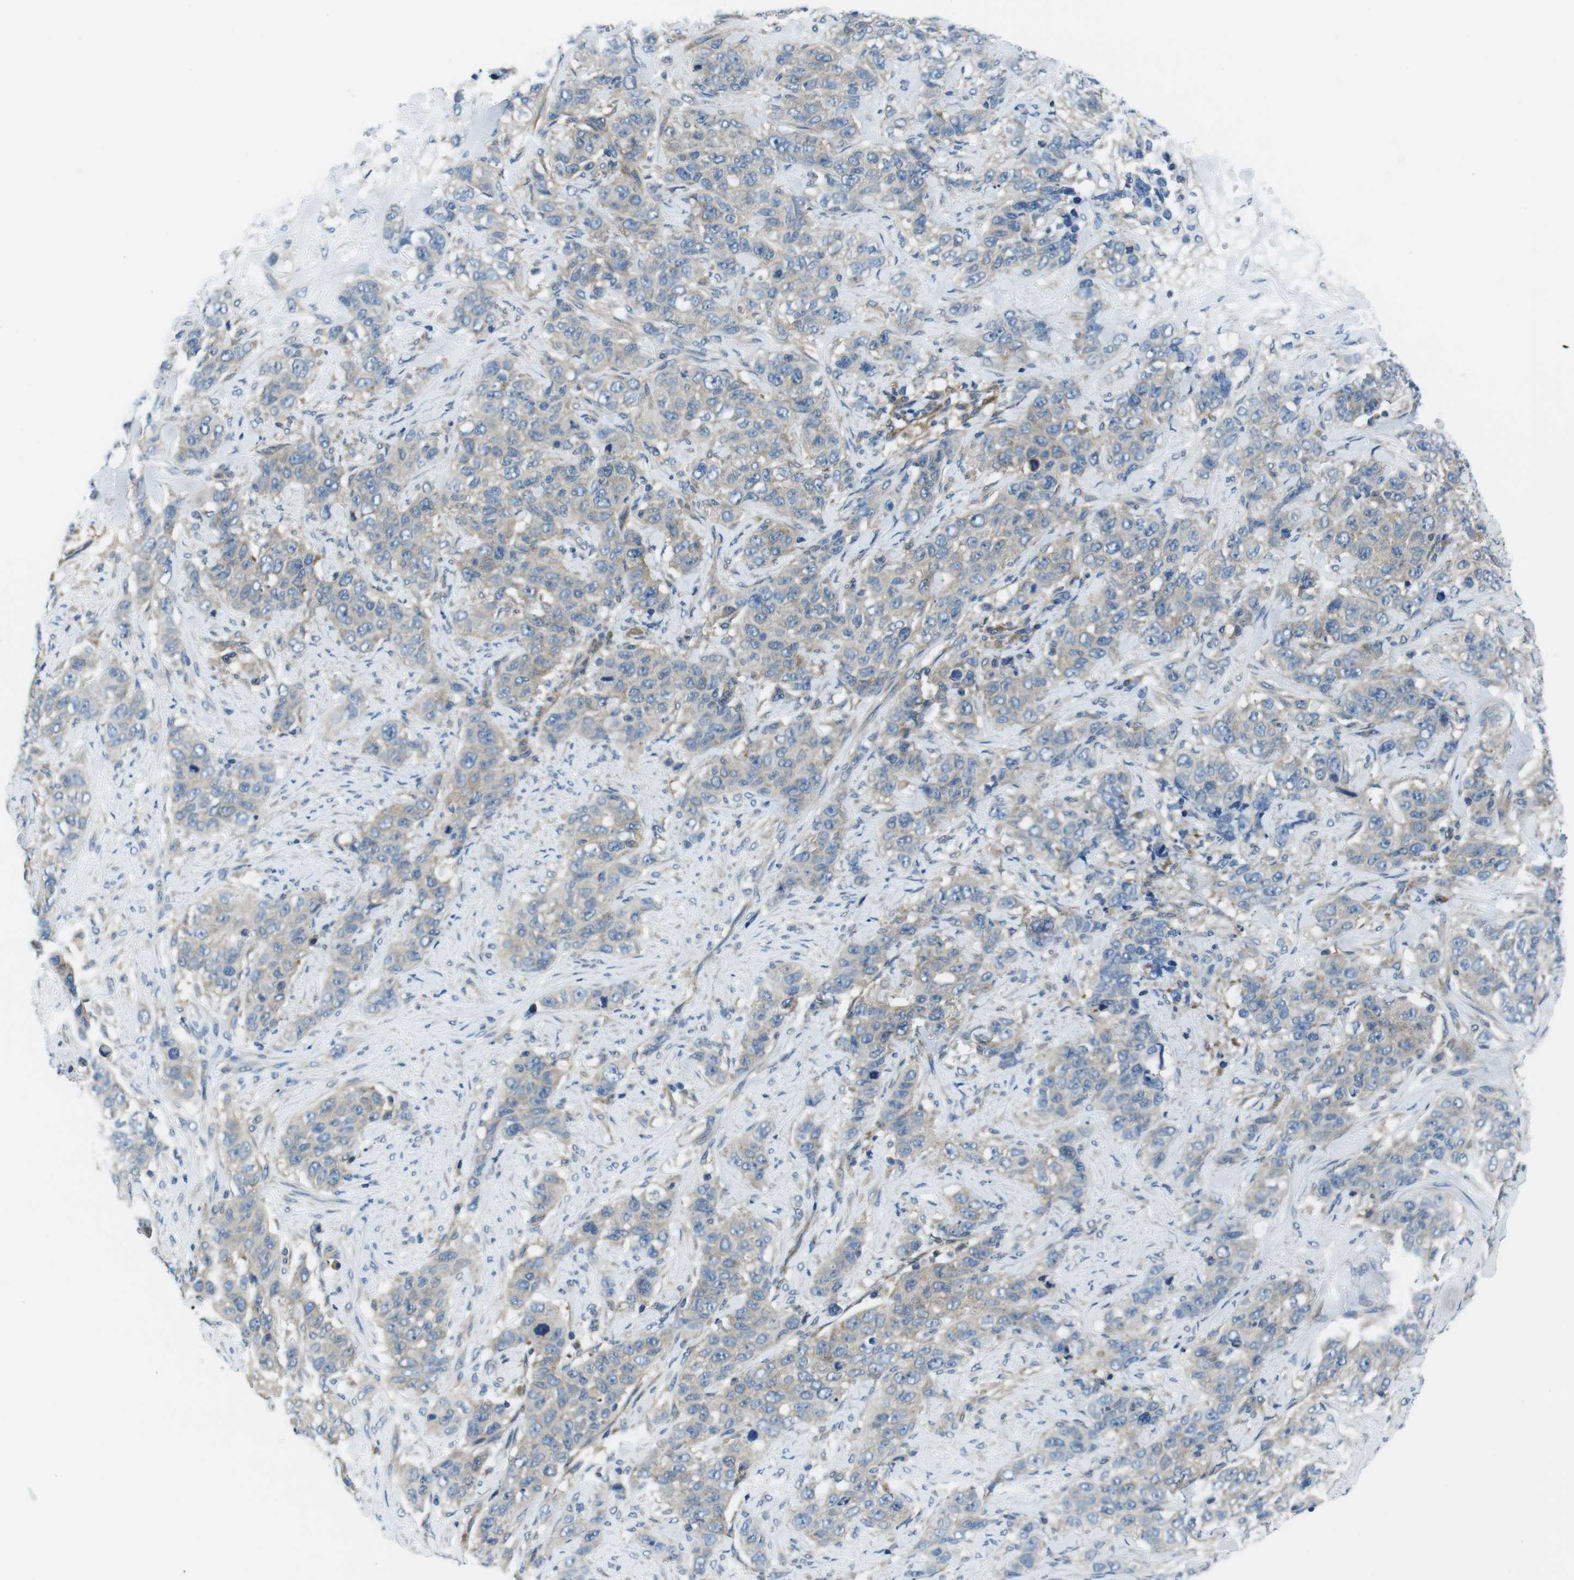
{"staining": {"intensity": "weak", "quantity": ">75%", "location": "cytoplasmic/membranous"}, "tissue": "stomach cancer", "cell_type": "Tumor cells", "image_type": "cancer", "snomed": [{"axis": "morphology", "description": "Adenocarcinoma, NOS"}, {"axis": "topography", "description": "Stomach"}], "caption": "An immunohistochemistry image of neoplastic tissue is shown. Protein staining in brown highlights weak cytoplasmic/membranous positivity in adenocarcinoma (stomach) within tumor cells.", "gene": "EIF2B5", "patient": {"sex": "male", "age": 48}}